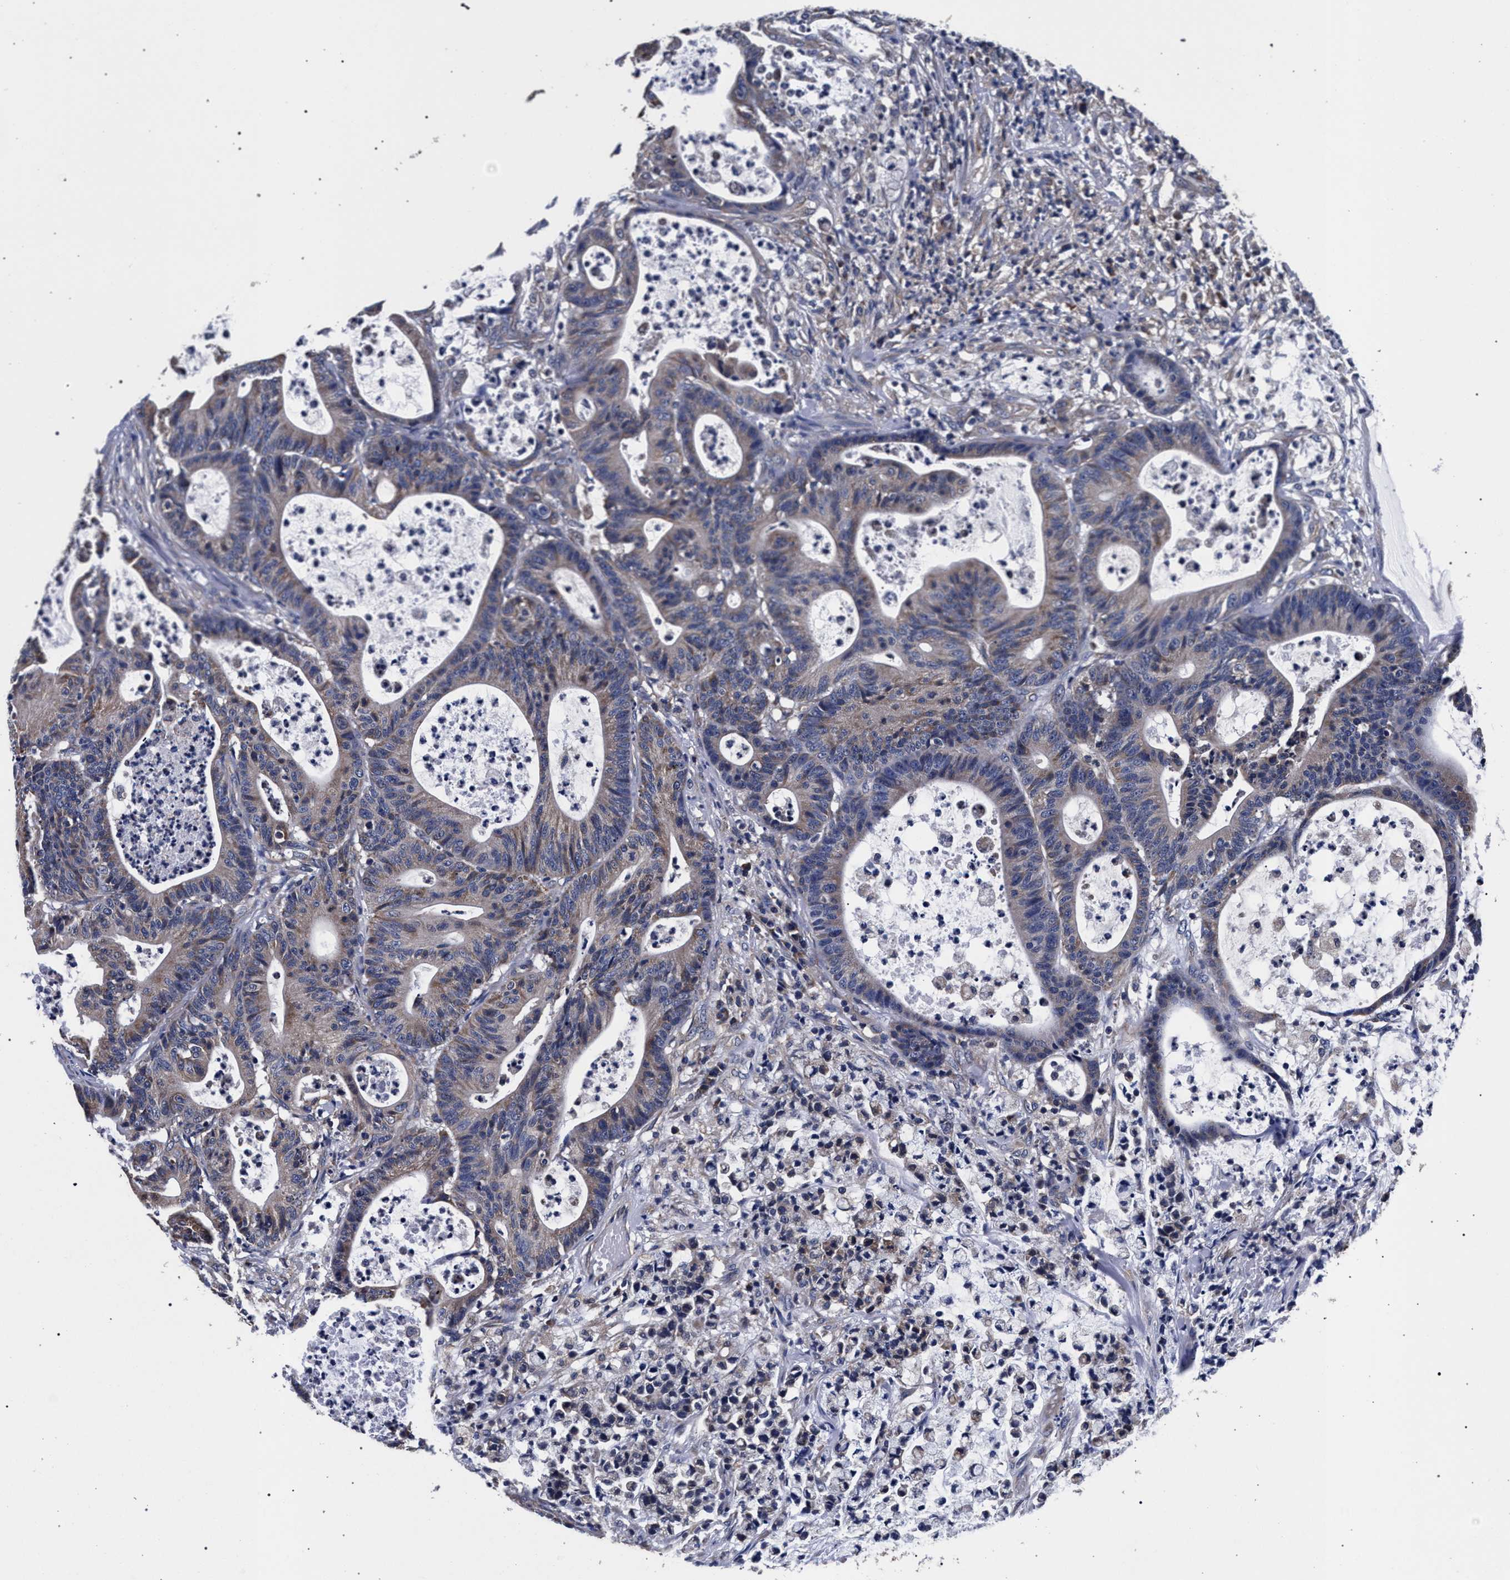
{"staining": {"intensity": "moderate", "quantity": "<25%", "location": "cytoplasmic/membranous"}, "tissue": "colorectal cancer", "cell_type": "Tumor cells", "image_type": "cancer", "snomed": [{"axis": "morphology", "description": "Adenocarcinoma, NOS"}, {"axis": "topography", "description": "Colon"}], "caption": "Adenocarcinoma (colorectal) was stained to show a protein in brown. There is low levels of moderate cytoplasmic/membranous staining in approximately <25% of tumor cells.", "gene": "CFAP95", "patient": {"sex": "female", "age": 84}}